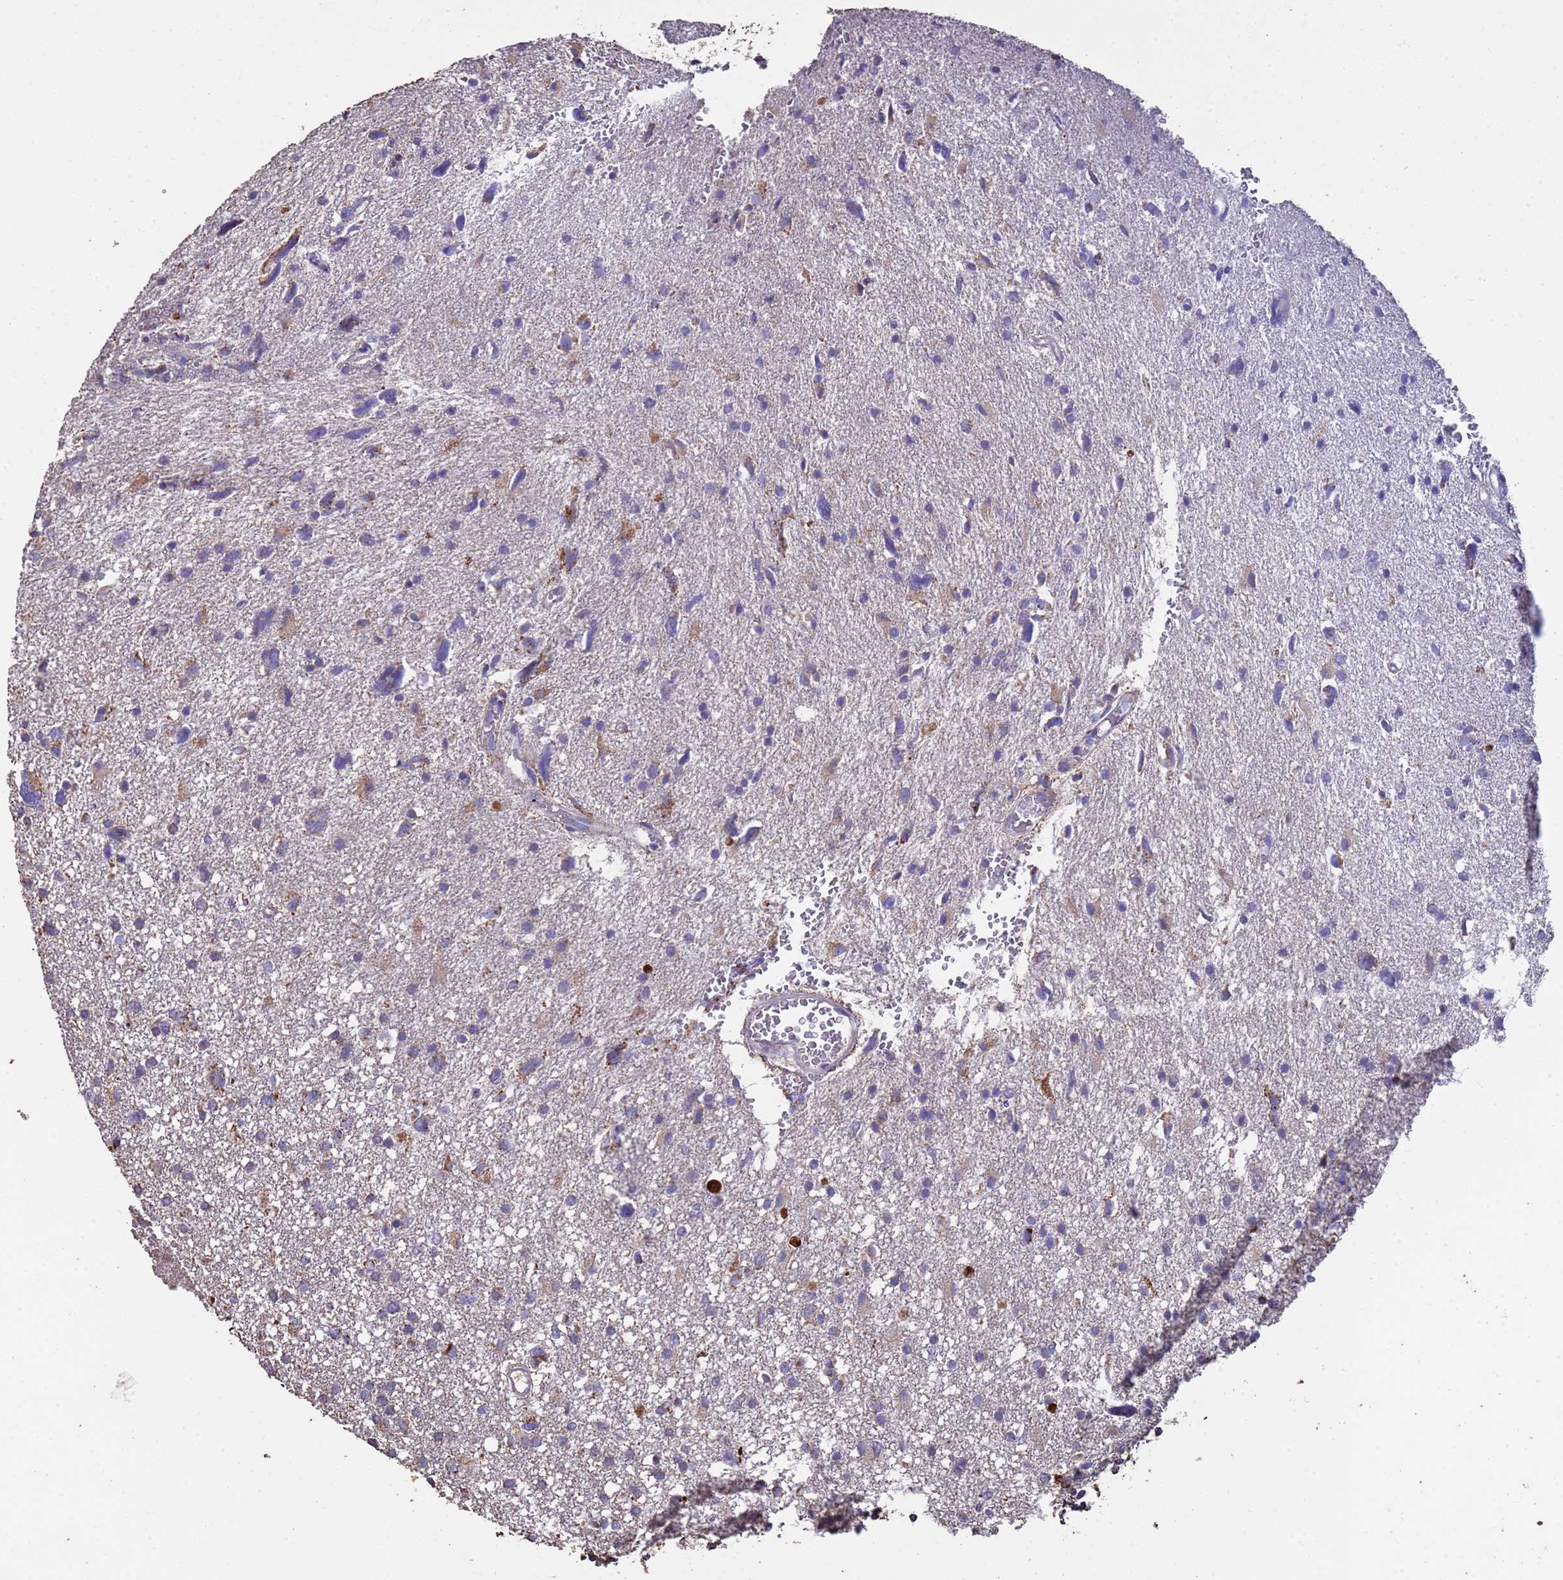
{"staining": {"intensity": "weak", "quantity": "<25%", "location": "cytoplasmic/membranous"}, "tissue": "glioma", "cell_type": "Tumor cells", "image_type": "cancer", "snomed": [{"axis": "morphology", "description": "Glioma, malignant, High grade"}, {"axis": "topography", "description": "Brain"}], "caption": "This is a photomicrograph of immunohistochemistry (IHC) staining of malignant glioma (high-grade), which shows no expression in tumor cells.", "gene": "ZNFX1", "patient": {"sex": "male", "age": 61}}